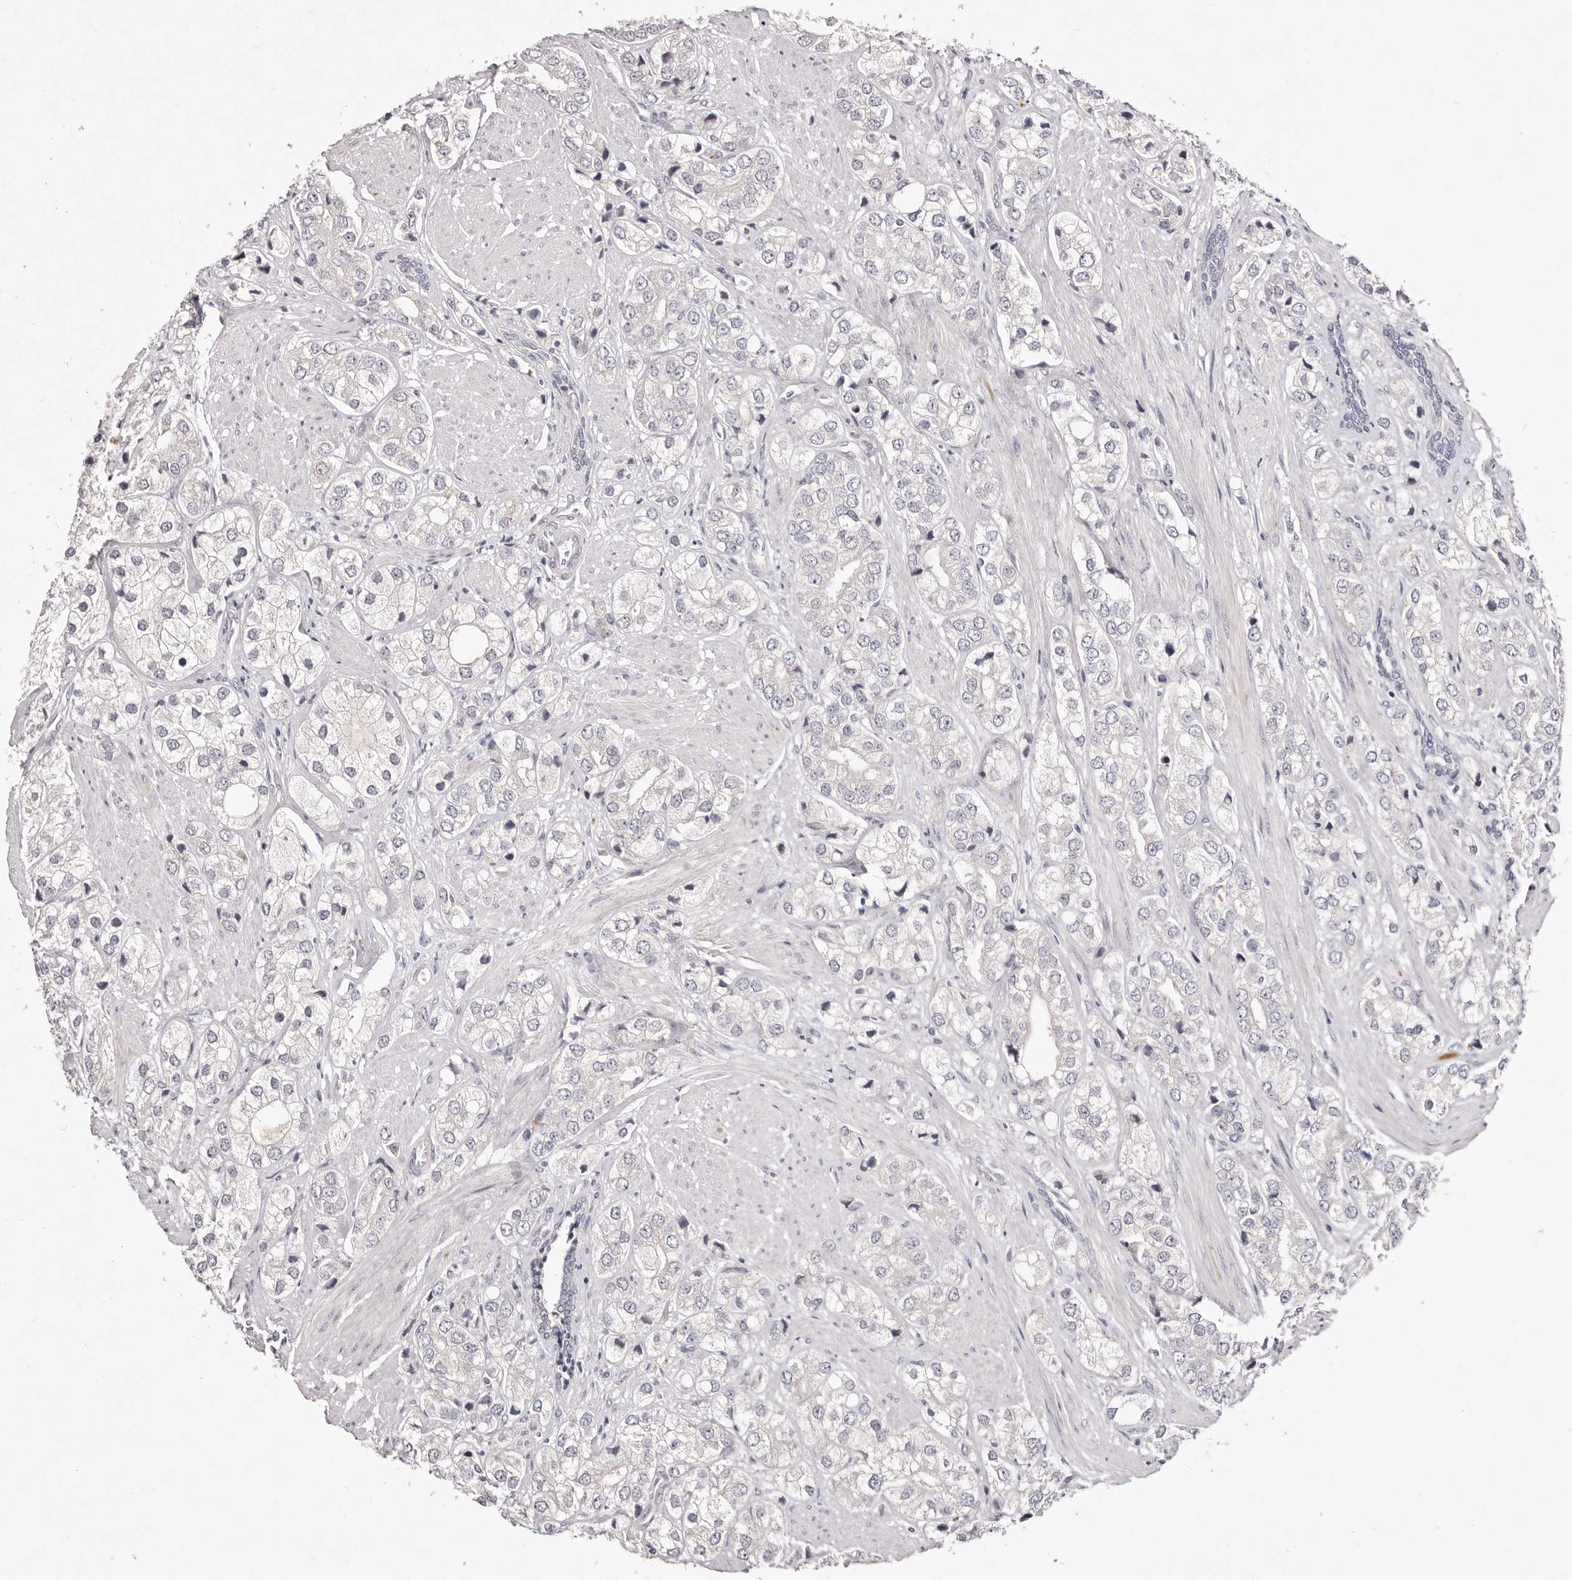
{"staining": {"intensity": "negative", "quantity": "none", "location": "none"}, "tissue": "prostate cancer", "cell_type": "Tumor cells", "image_type": "cancer", "snomed": [{"axis": "morphology", "description": "Adenocarcinoma, High grade"}, {"axis": "topography", "description": "Prostate"}], "caption": "Immunohistochemistry (IHC) micrograph of neoplastic tissue: human prostate cancer stained with DAB (3,3'-diaminobenzidine) demonstrates no significant protein positivity in tumor cells.", "gene": "GARNL3", "patient": {"sex": "male", "age": 50}}